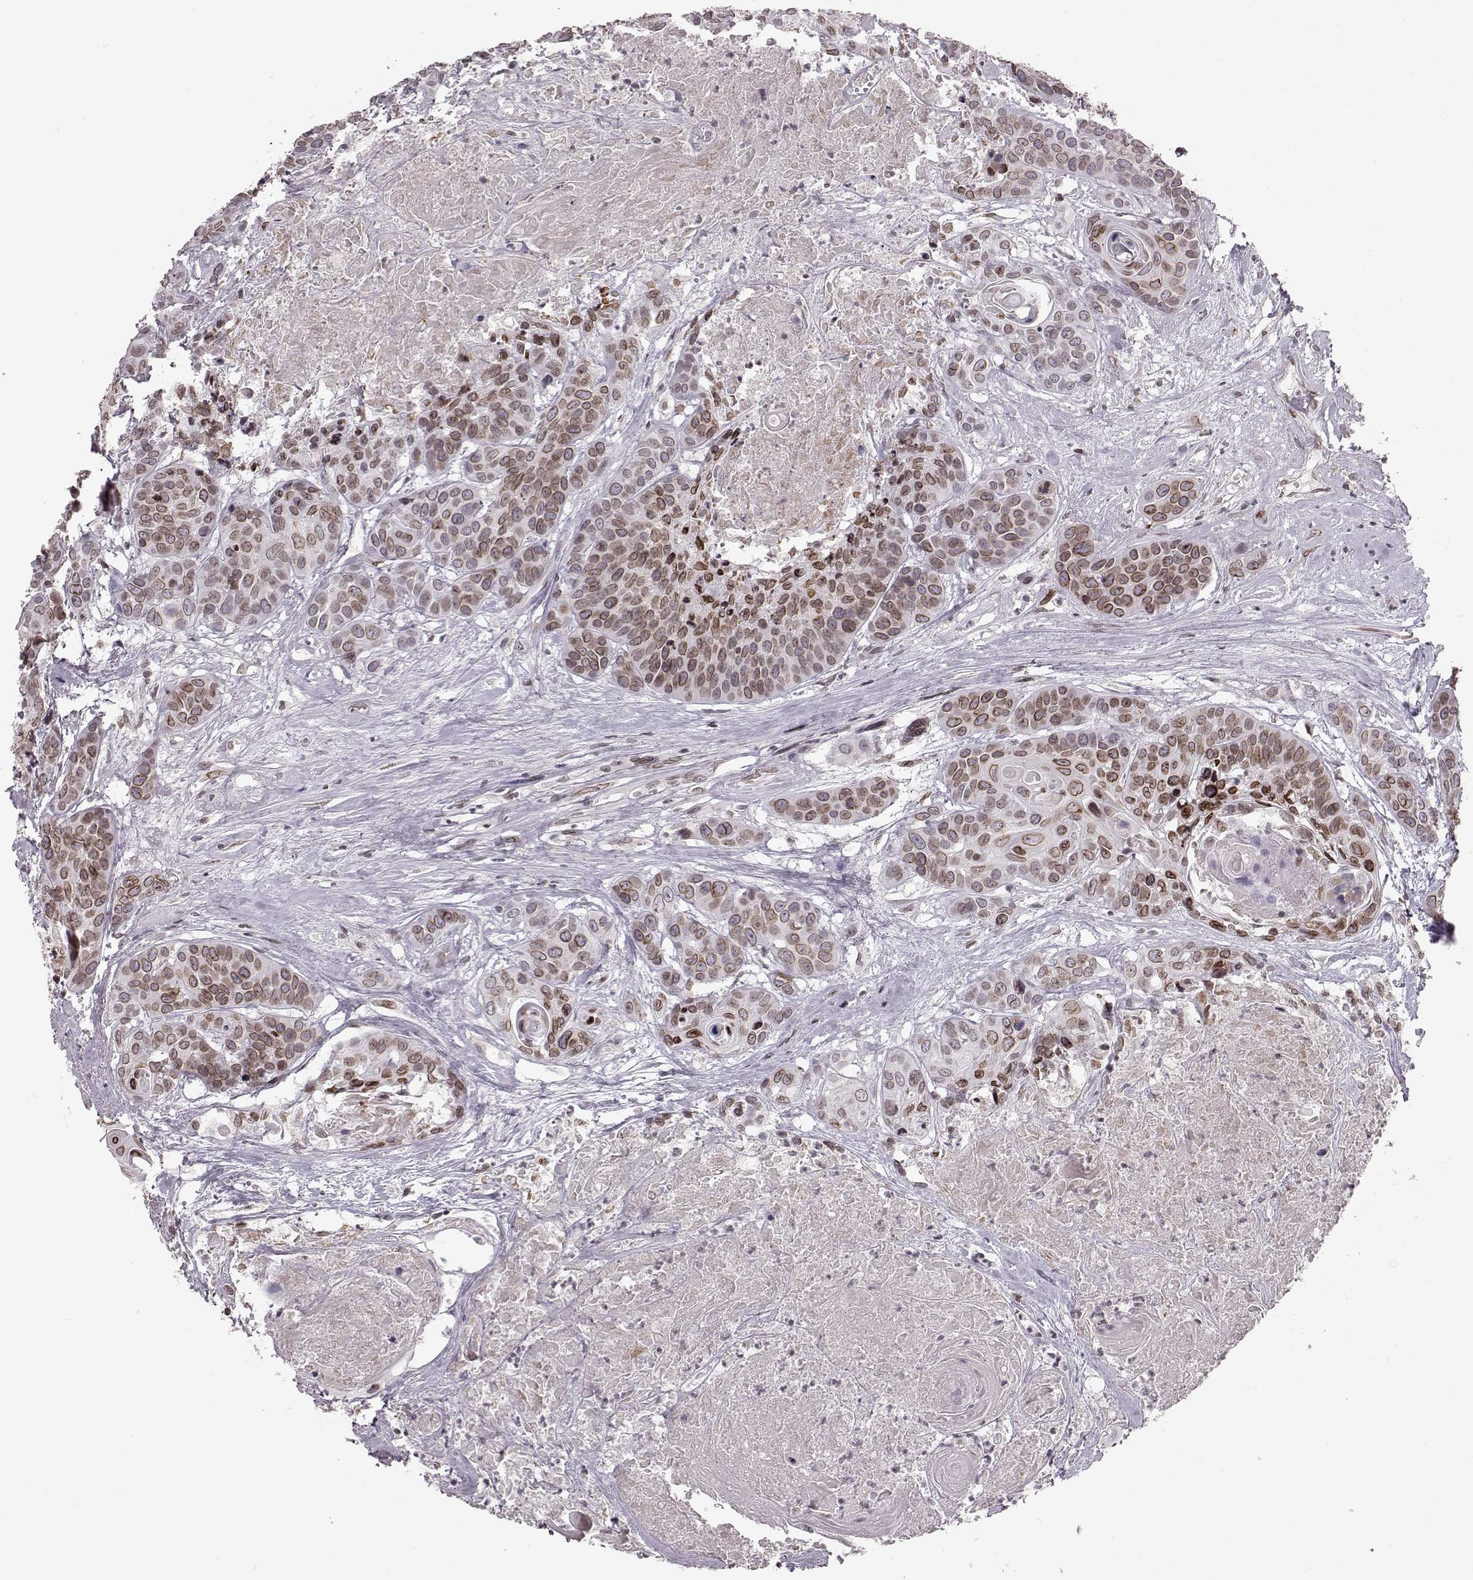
{"staining": {"intensity": "moderate", "quantity": ">75%", "location": "cytoplasmic/membranous,nuclear"}, "tissue": "head and neck cancer", "cell_type": "Tumor cells", "image_type": "cancer", "snomed": [{"axis": "morphology", "description": "Squamous cell carcinoma, NOS"}, {"axis": "topography", "description": "Oral tissue"}, {"axis": "topography", "description": "Head-Neck"}], "caption": "This image reveals immunohistochemistry (IHC) staining of head and neck cancer, with medium moderate cytoplasmic/membranous and nuclear positivity in approximately >75% of tumor cells.", "gene": "DCAF12", "patient": {"sex": "male", "age": 56}}